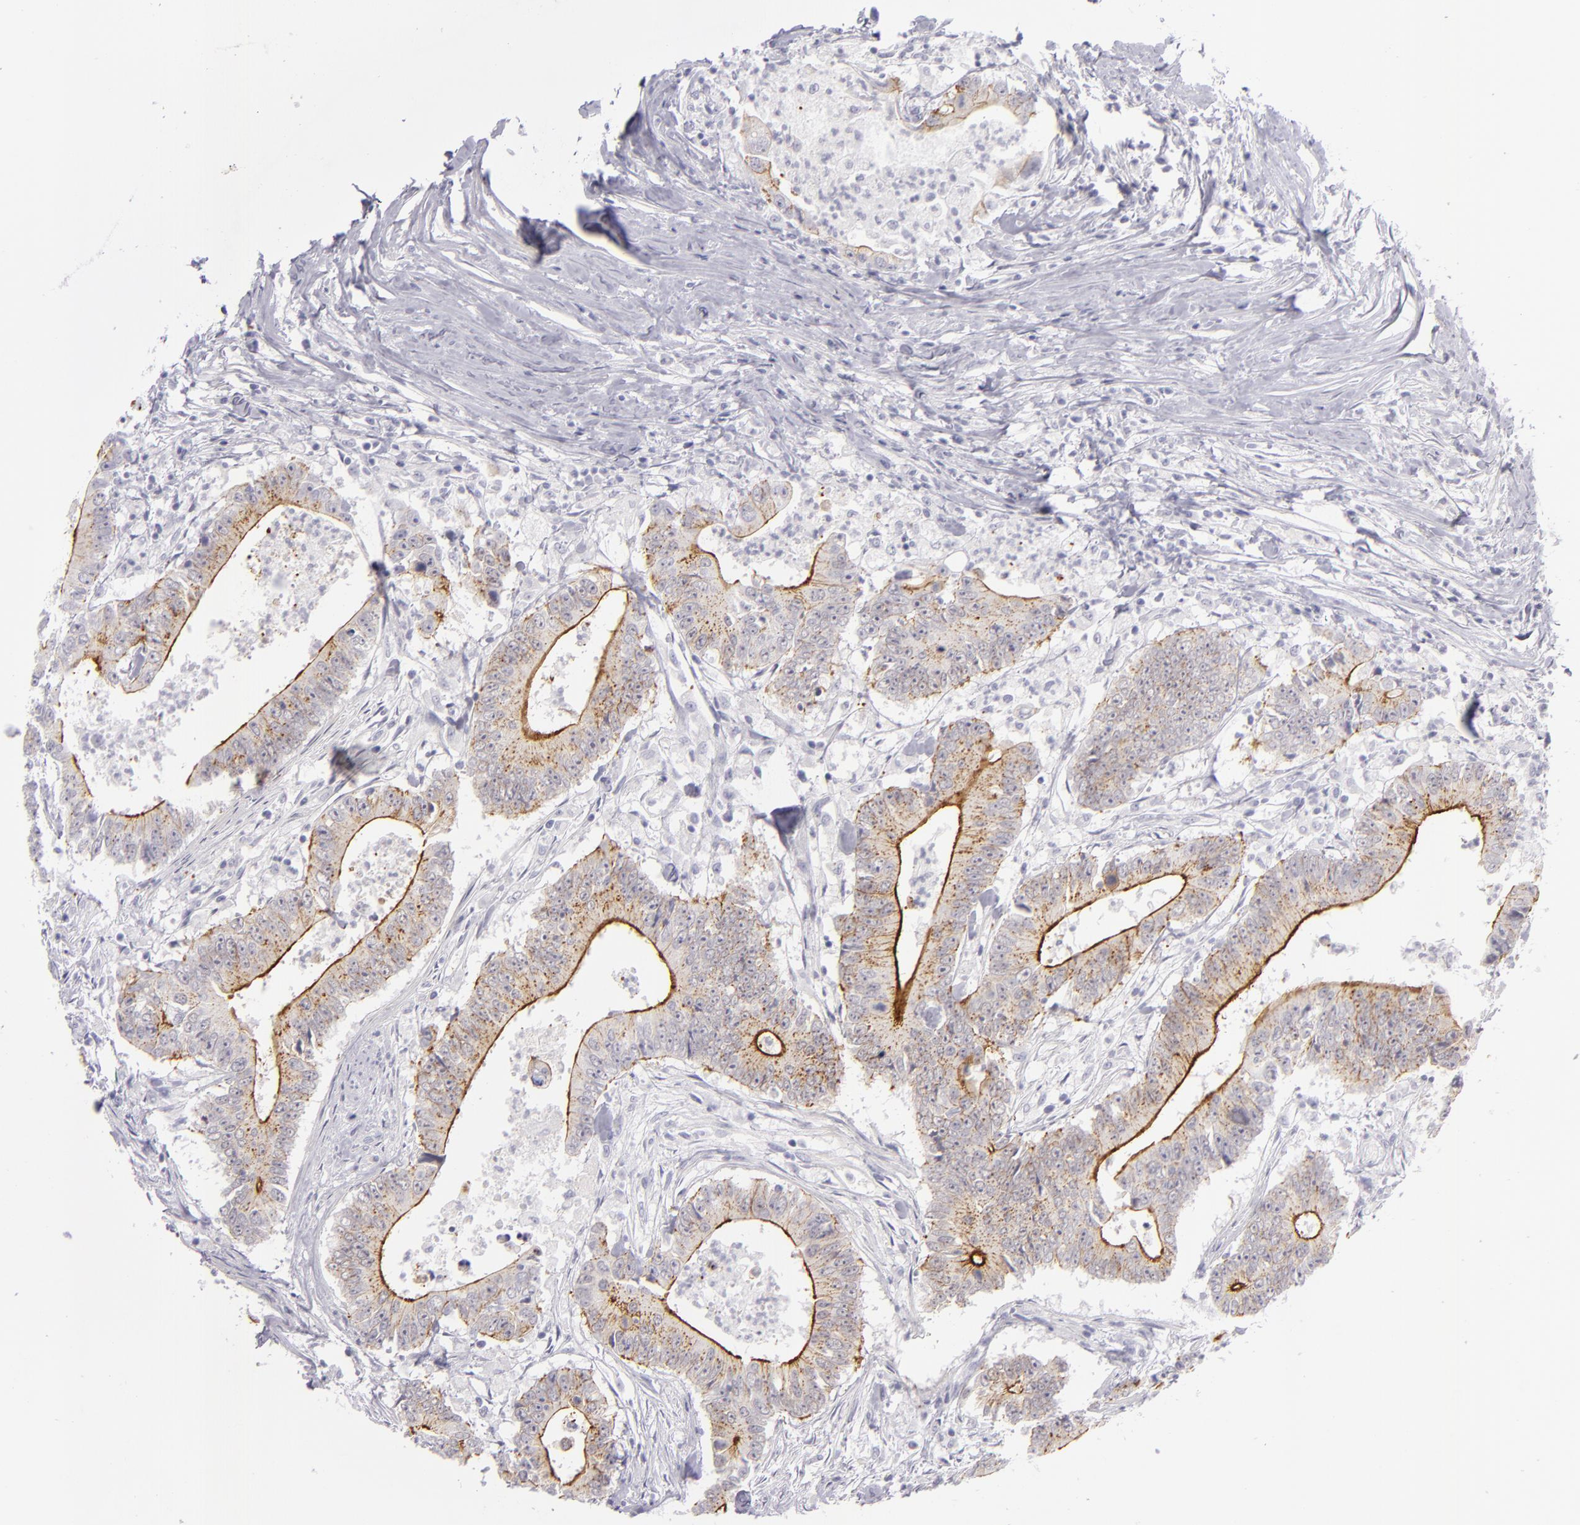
{"staining": {"intensity": "moderate", "quantity": "25%-75%", "location": "cytoplasmic/membranous"}, "tissue": "colorectal cancer", "cell_type": "Tumor cells", "image_type": "cancer", "snomed": [{"axis": "morphology", "description": "Adenocarcinoma, NOS"}, {"axis": "topography", "description": "Colon"}], "caption": "High-power microscopy captured an immunohistochemistry (IHC) image of colorectal cancer, revealing moderate cytoplasmic/membranous positivity in about 25%-75% of tumor cells.", "gene": "VIL1", "patient": {"sex": "male", "age": 55}}